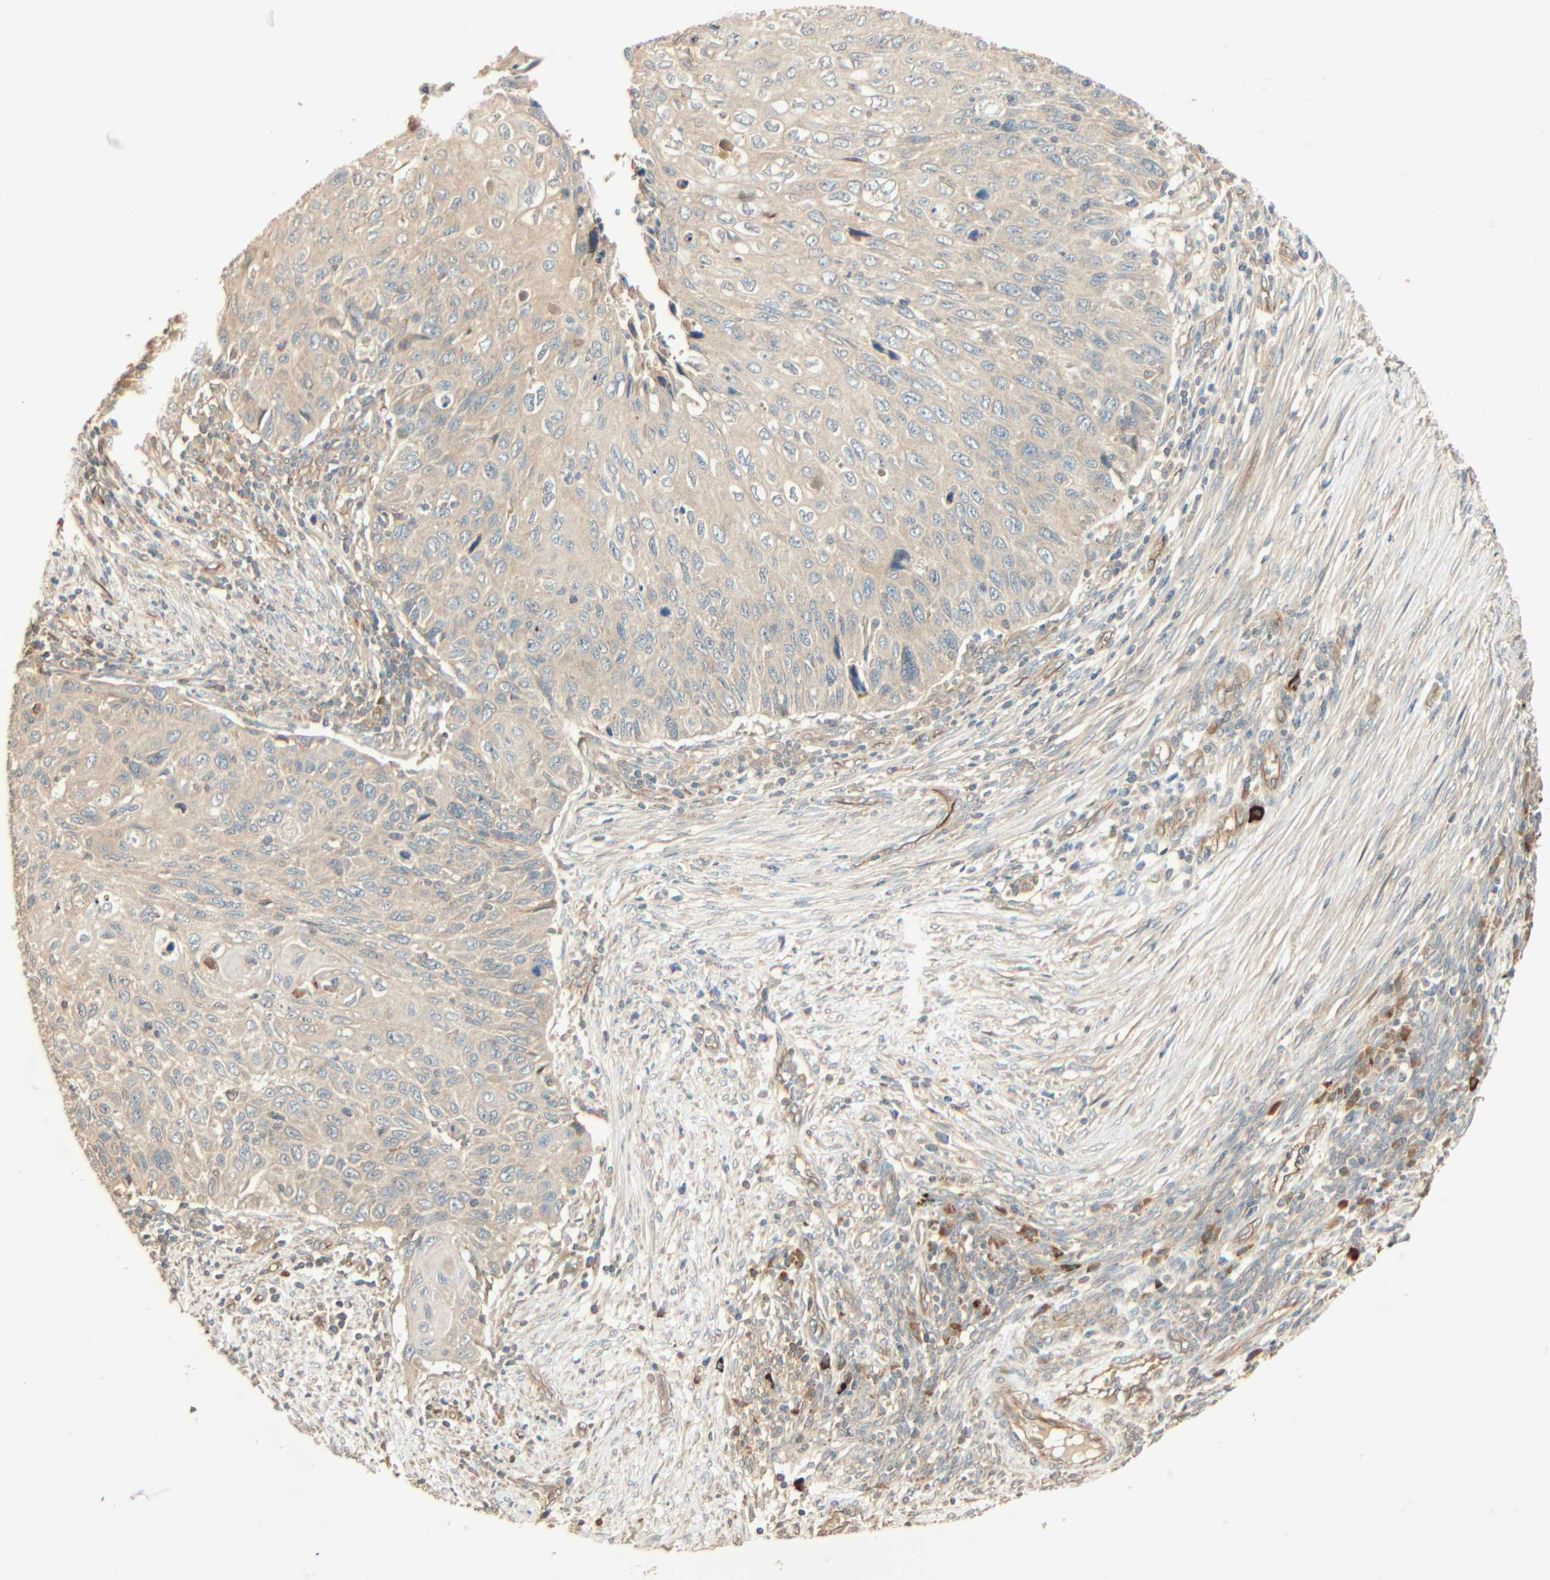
{"staining": {"intensity": "weak", "quantity": ">75%", "location": "cytoplasmic/membranous"}, "tissue": "cervical cancer", "cell_type": "Tumor cells", "image_type": "cancer", "snomed": [{"axis": "morphology", "description": "Squamous cell carcinoma, NOS"}, {"axis": "topography", "description": "Cervix"}], "caption": "Weak cytoplasmic/membranous protein positivity is present in approximately >75% of tumor cells in squamous cell carcinoma (cervical).", "gene": "GALK1", "patient": {"sex": "female", "age": 70}}